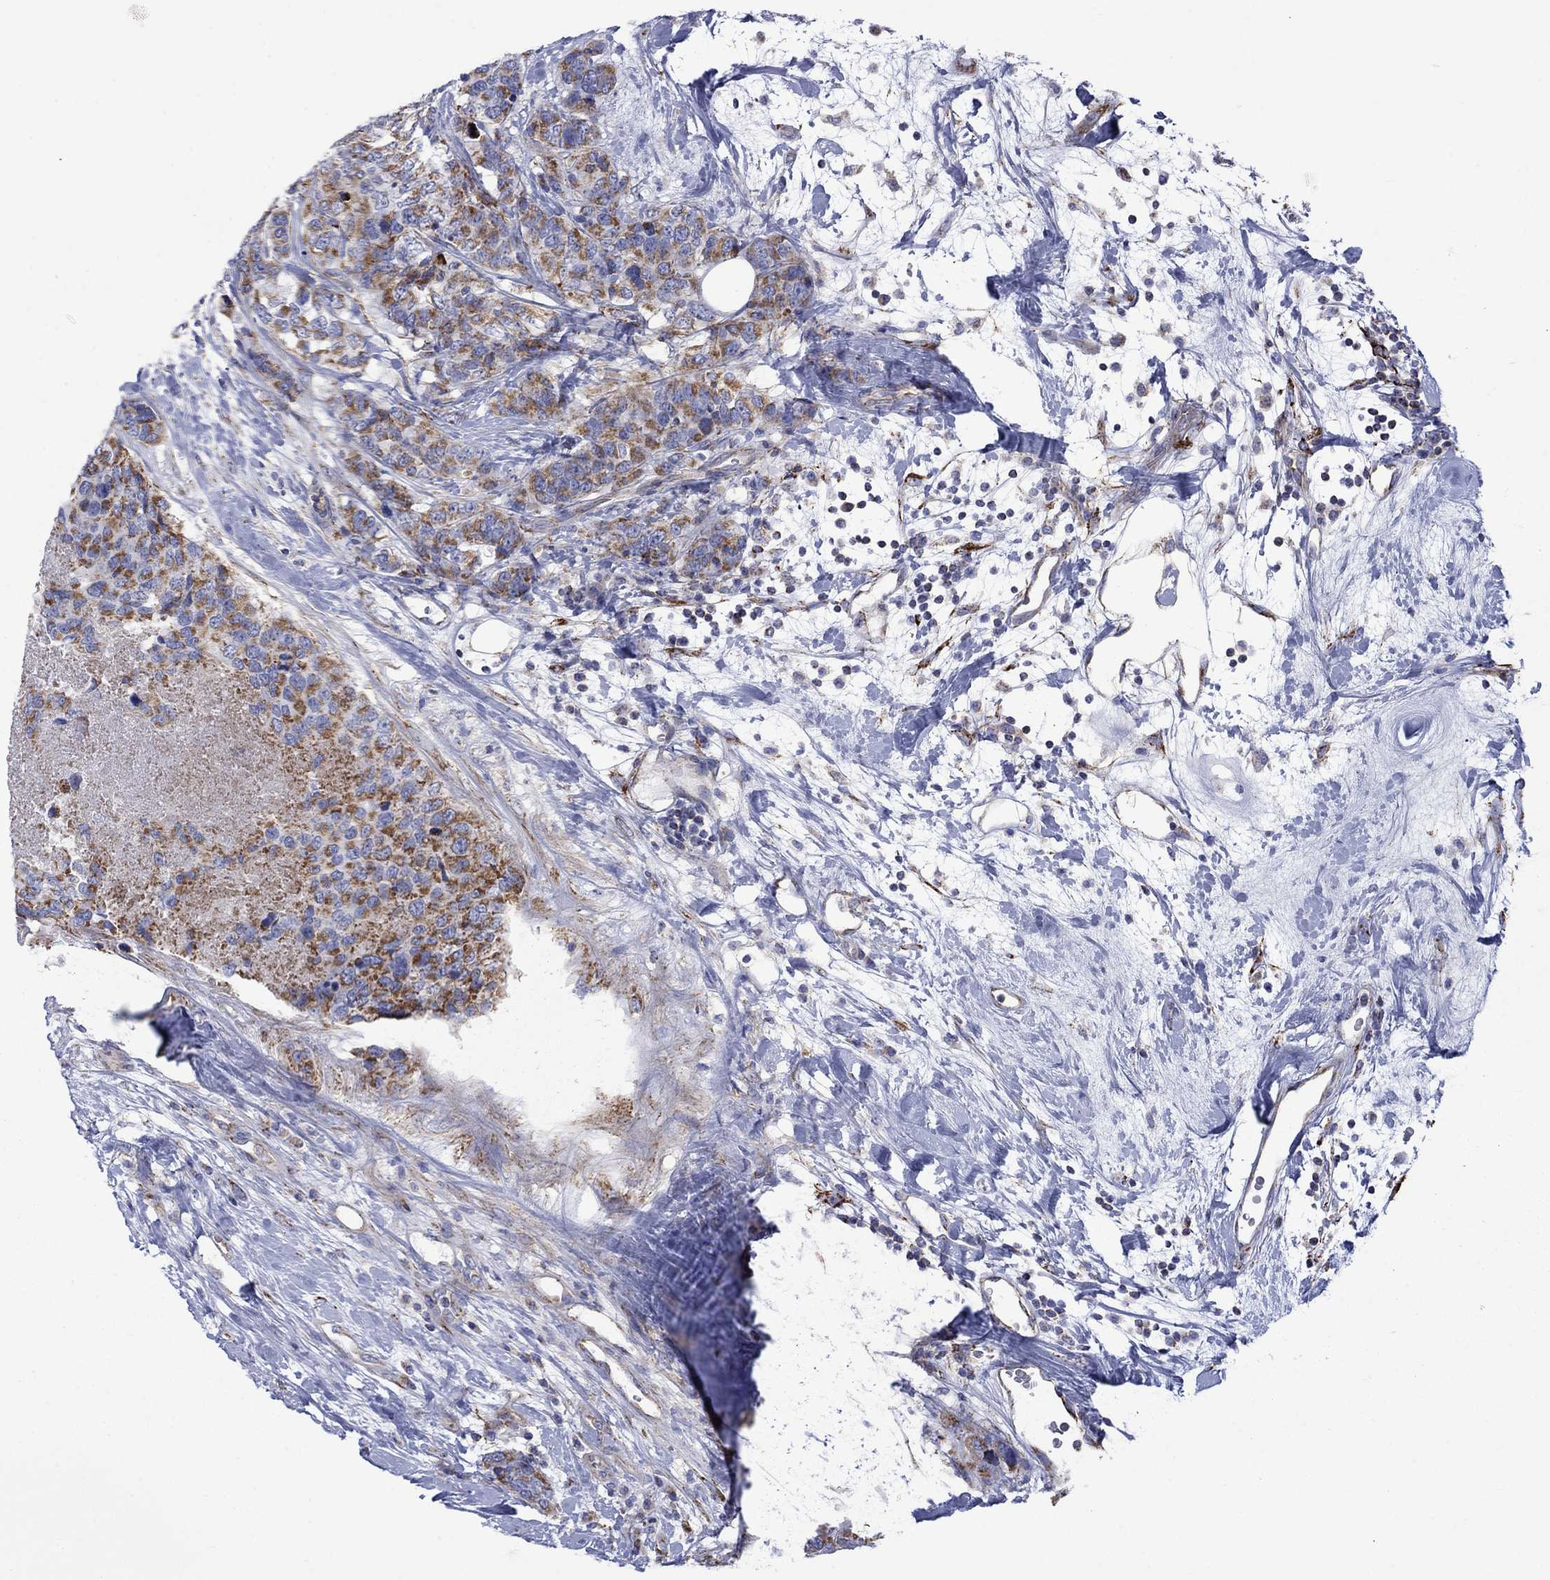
{"staining": {"intensity": "strong", "quantity": "25%-75%", "location": "cytoplasmic/membranous"}, "tissue": "breast cancer", "cell_type": "Tumor cells", "image_type": "cancer", "snomed": [{"axis": "morphology", "description": "Lobular carcinoma"}, {"axis": "topography", "description": "Breast"}], "caption": "Protein analysis of breast lobular carcinoma tissue shows strong cytoplasmic/membranous expression in approximately 25%-75% of tumor cells.", "gene": "CISD1", "patient": {"sex": "female", "age": 59}}